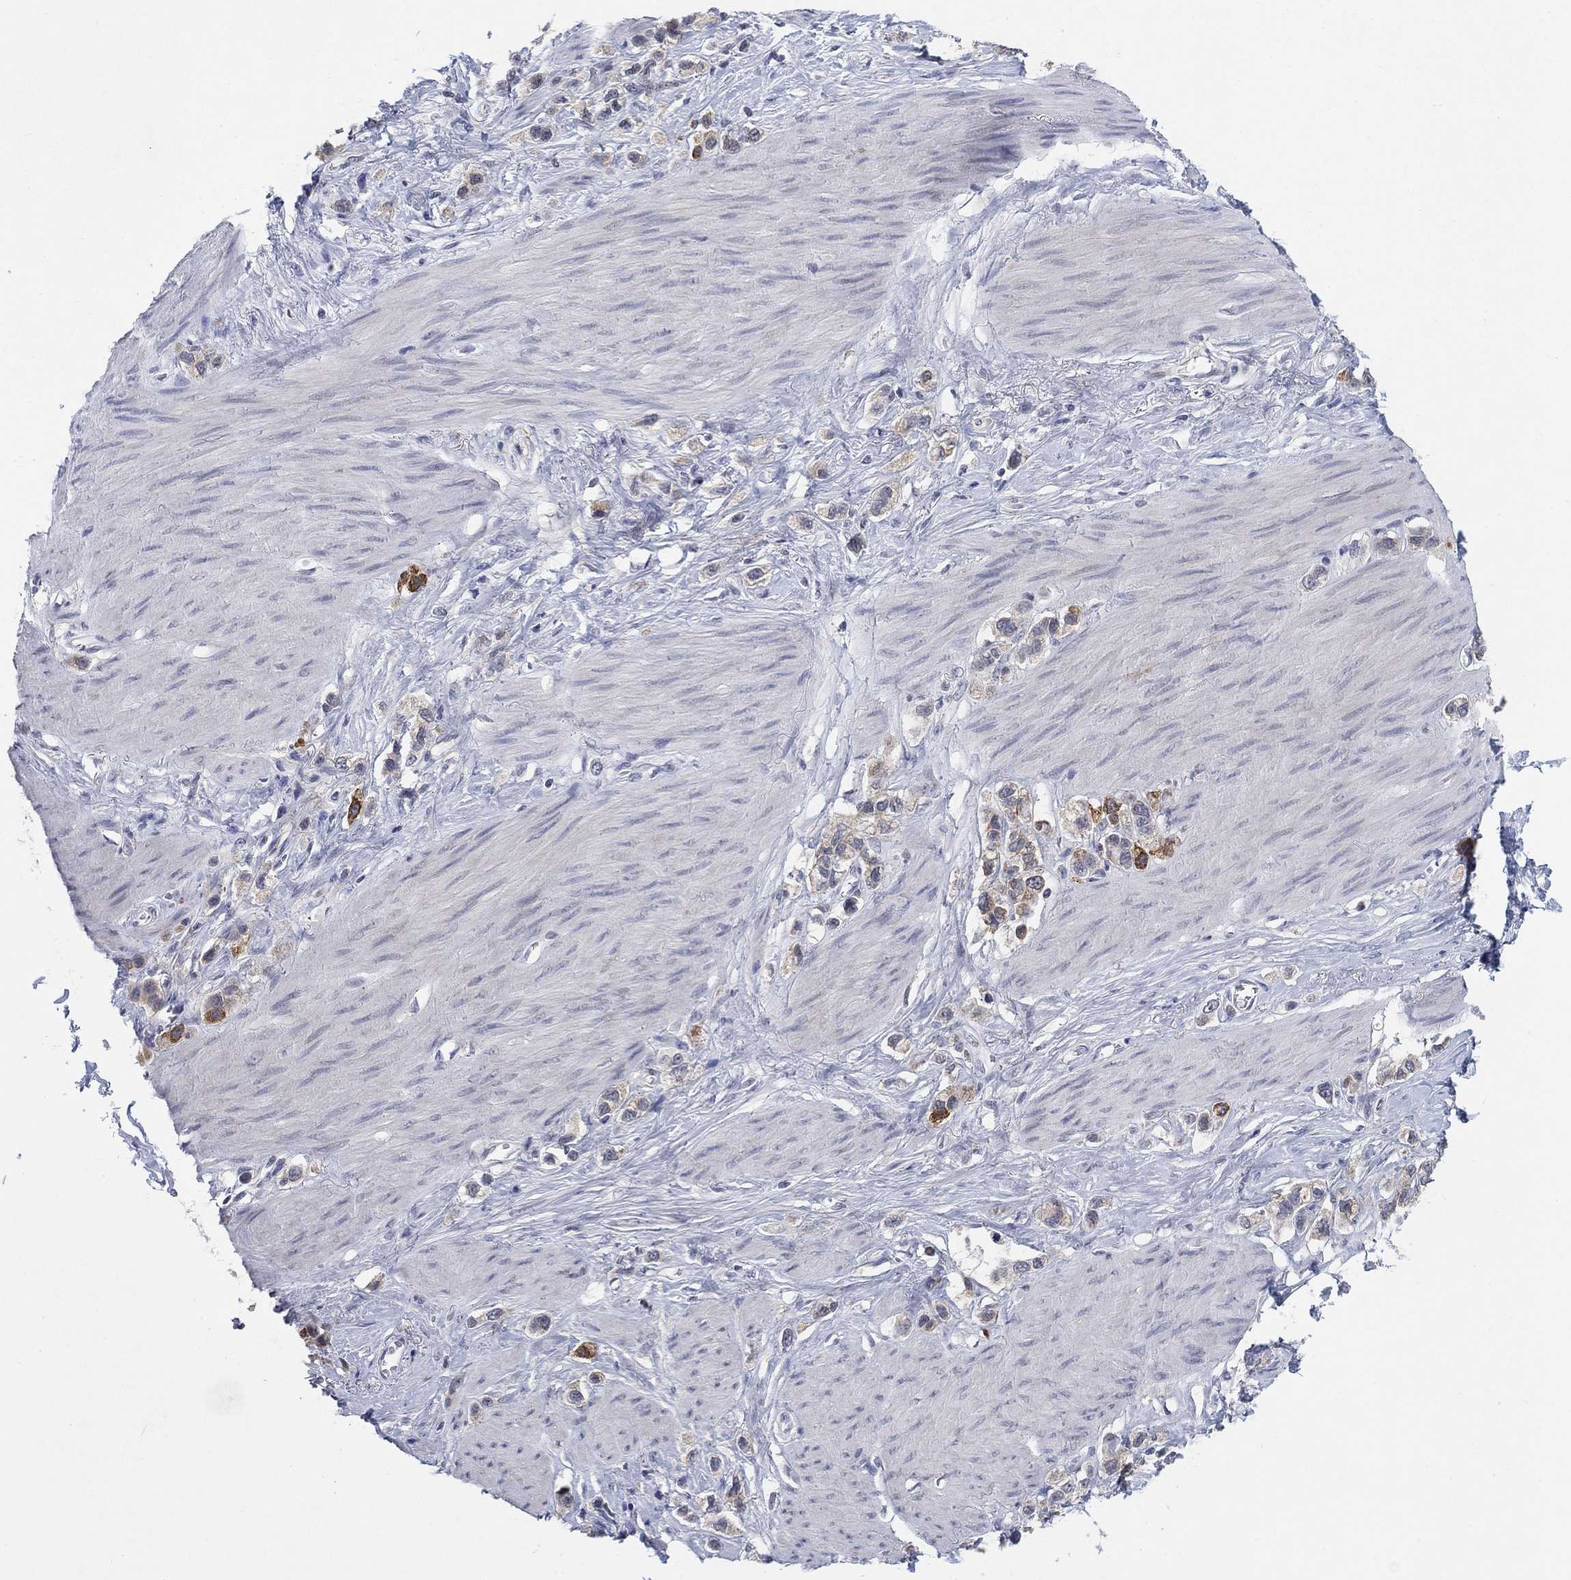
{"staining": {"intensity": "strong", "quantity": "<25%", "location": "cytoplasmic/membranous"}, "tissue": "stomach cancer", "cell_type": "Tumor cells", "image_type": "cancer", "snomed": [{"axis": "morphology", "description": "Normal tissue, NOS"}, {"axis": "morphology", "description": "Adenocarcinoma, NOS"}, {"axis": "morphology", "description": "Adenocarcinoma, High grade"}, {"axis": "topography", "description": "Stomach, upper"}, {"axis": "topography", "description": "Stomach"}], "caption": "Stomach adenocarcinoma stained for a protein shows strong cytoplasmic/membranous positivity in tumor cells.", "gene": "SDC1", "patient": {"sex": "female", "age": 65}}